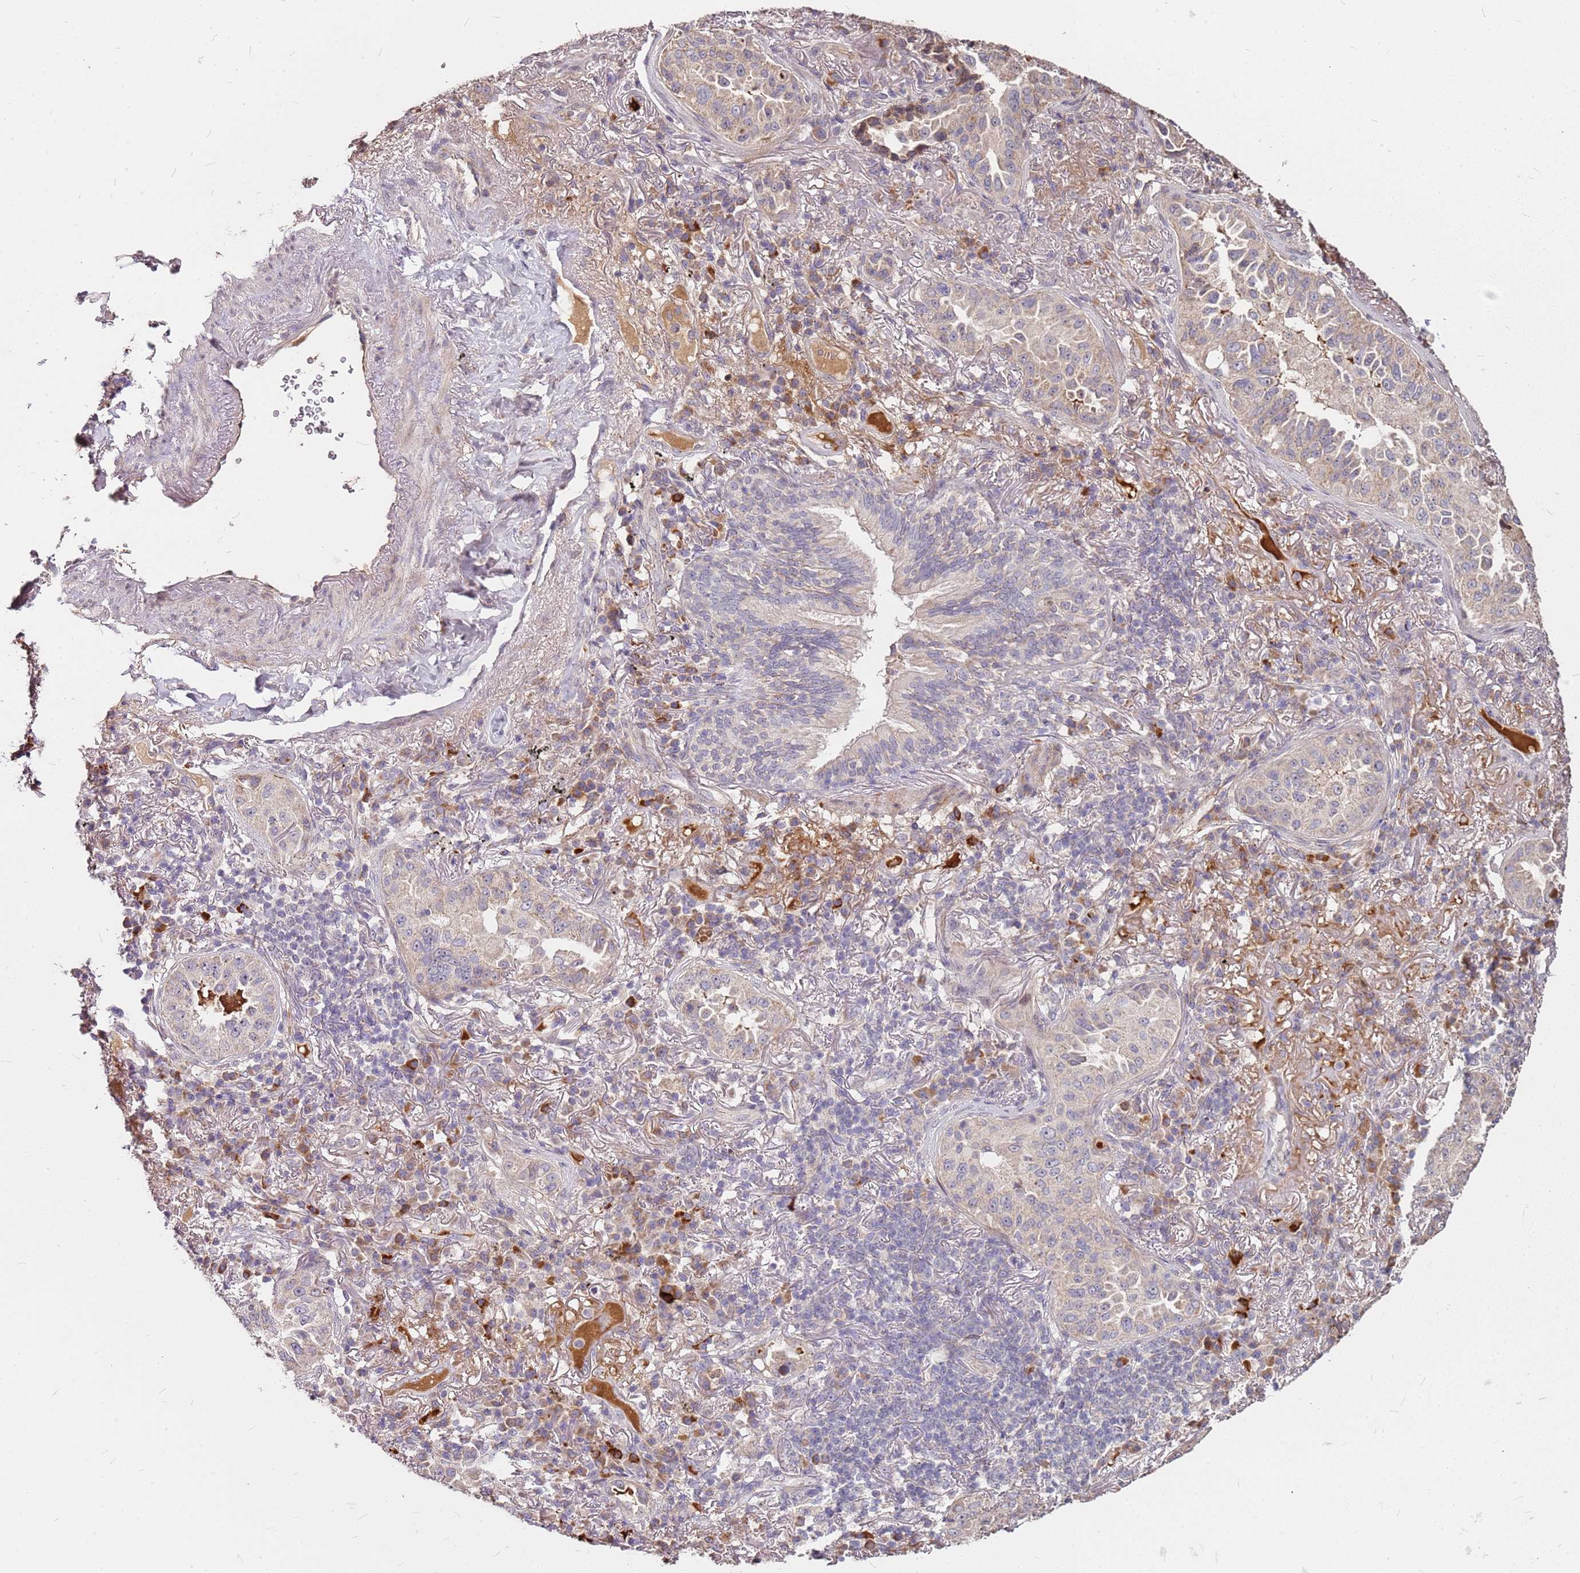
{"staining": {"intensity": "weak", "quantity": "<25%", "location": "cytoplasmic/membranous"}, "tissue": "lung cancer", "cell_type": "Tumor cells", "image_type": "cancer", "snomed": [{"axis": "morphology", "description": "Adenocarcinoma, NOS"}, {"axis": "topography", "description": "Lung"}], "caption": "A histopathology image of human lung cancer is negative for staining in tumor cells.", "gene": "DCDC2C", "patient": {"sex": "female", "age": 69}}